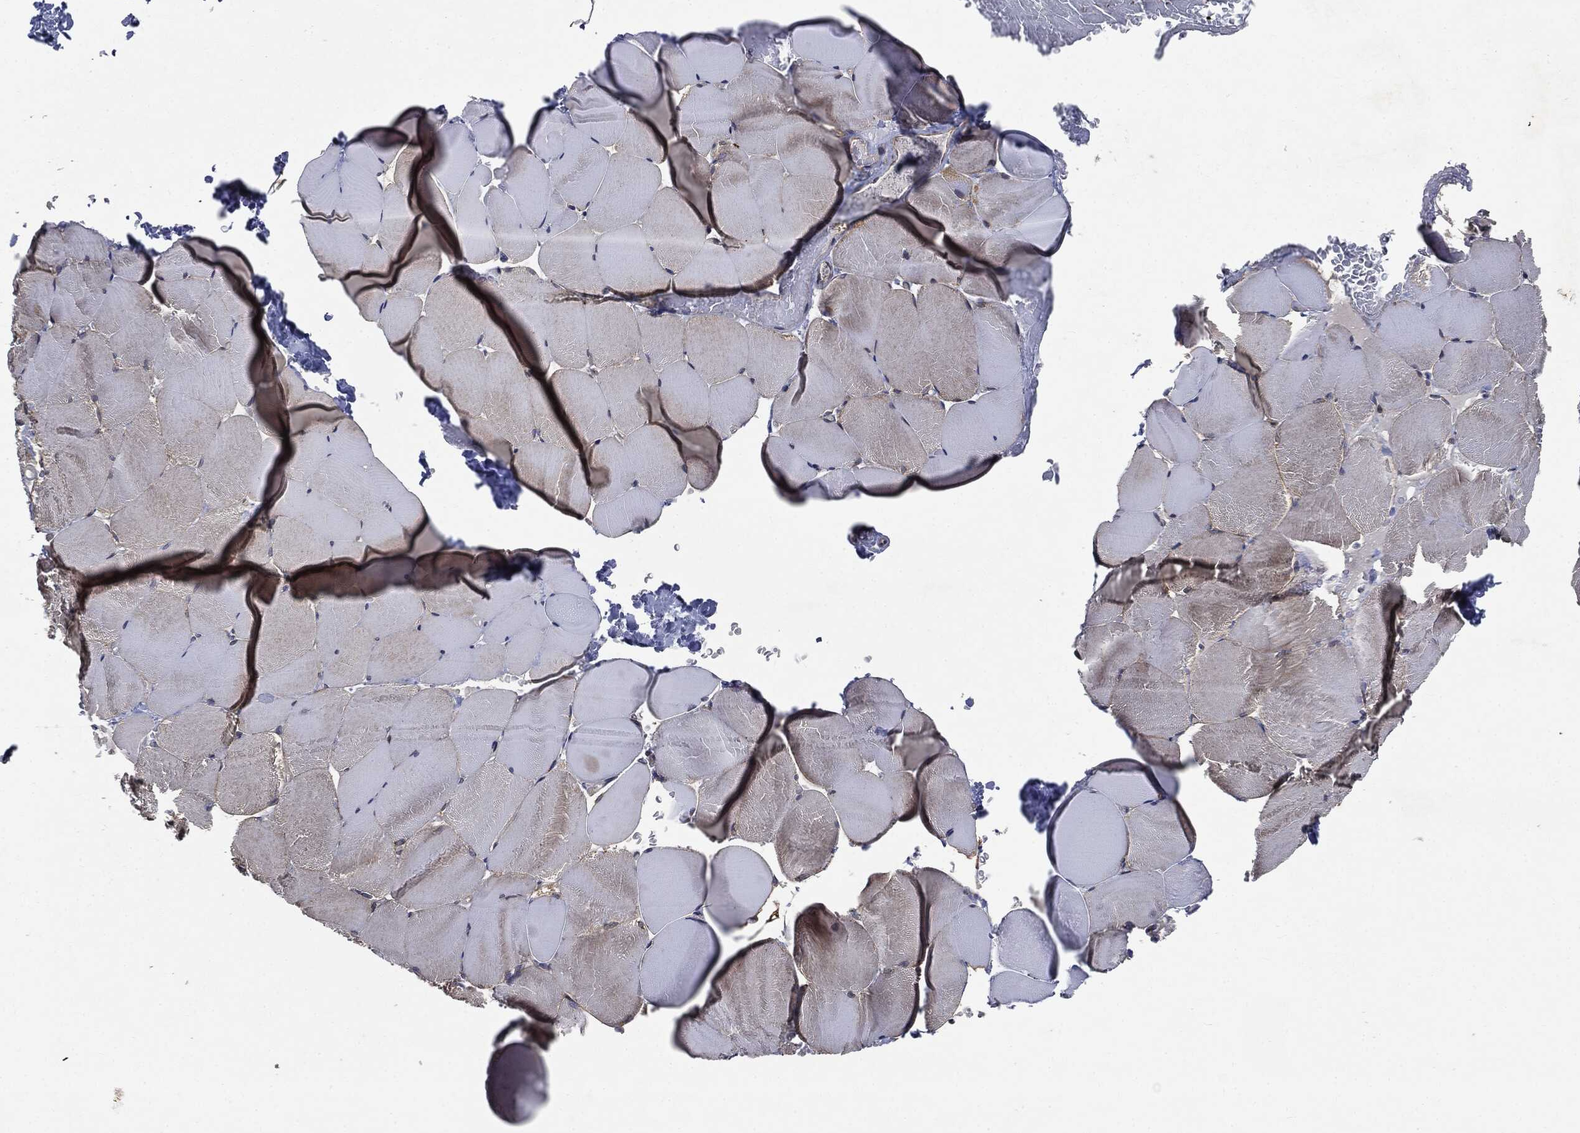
{"staining": {"intensity": "weak", "quantity": "25%-75%", "location": "cytoplasmic/membranous"}, "tissue": "skeletal muscle", "cell_type": "Myocytes", "image_type": "normal", "snomed": [{"axis": "morphology", "description": "Normal tissue, NOS"}, {"axis": "topography", "description": "Skeletal muscle"}], "caption": "Weak cytoplasmic/membranous positivity is present in approximately 25%-75% of myocytes in unremarkable skeletal muscle. Using DAB (3,3'-diaminobenzidine) (brown) and hematoxylin (blue) stains, captured at high magnification using brightfield microscopy.", "gene": "EPS15L1", "patient": {"sex": "female", "age": 37}}